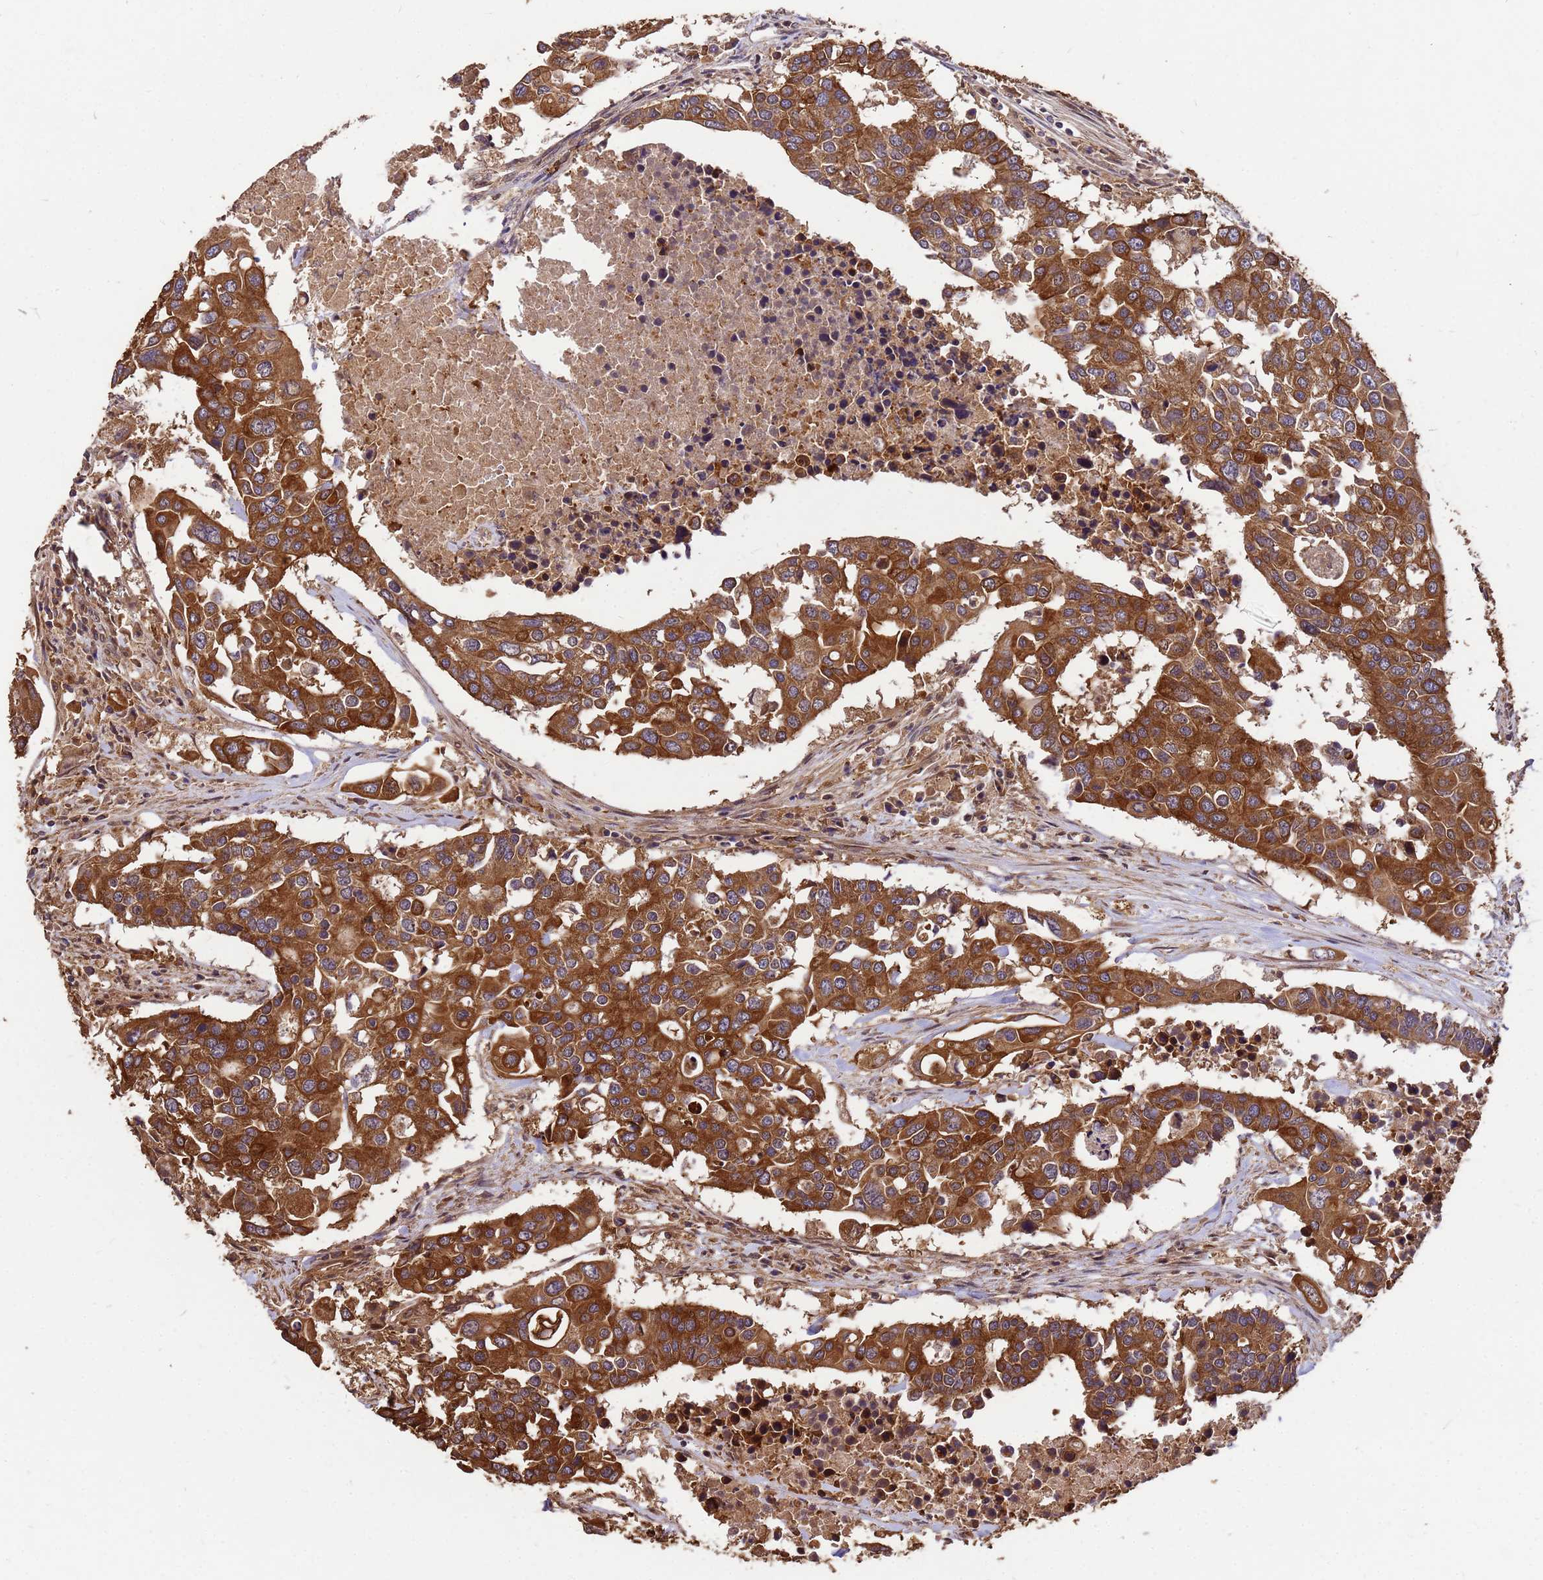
{"staining": {"intensity": "strong", "quantity": ">75%", "location": "cytoplasmic/membranous"}, "tissue": "colorectal cancer", "cell_type": "Tumor cells", "image_type": "cancer", "snomed": [{"axis": "morphology", "description": "Adenocarcinoma, NOS"}, {"axis": "topography", "description": "Colon"}], "caption": "DAB immunohistochemical staining of colorectal cancer (adenocarcinoma) shows strong cytoplasmic/membranous protein positivity in about >75% of tumor cells.", "gene": "ZNF618", "patient": {"sex": "male", "age": 77}}